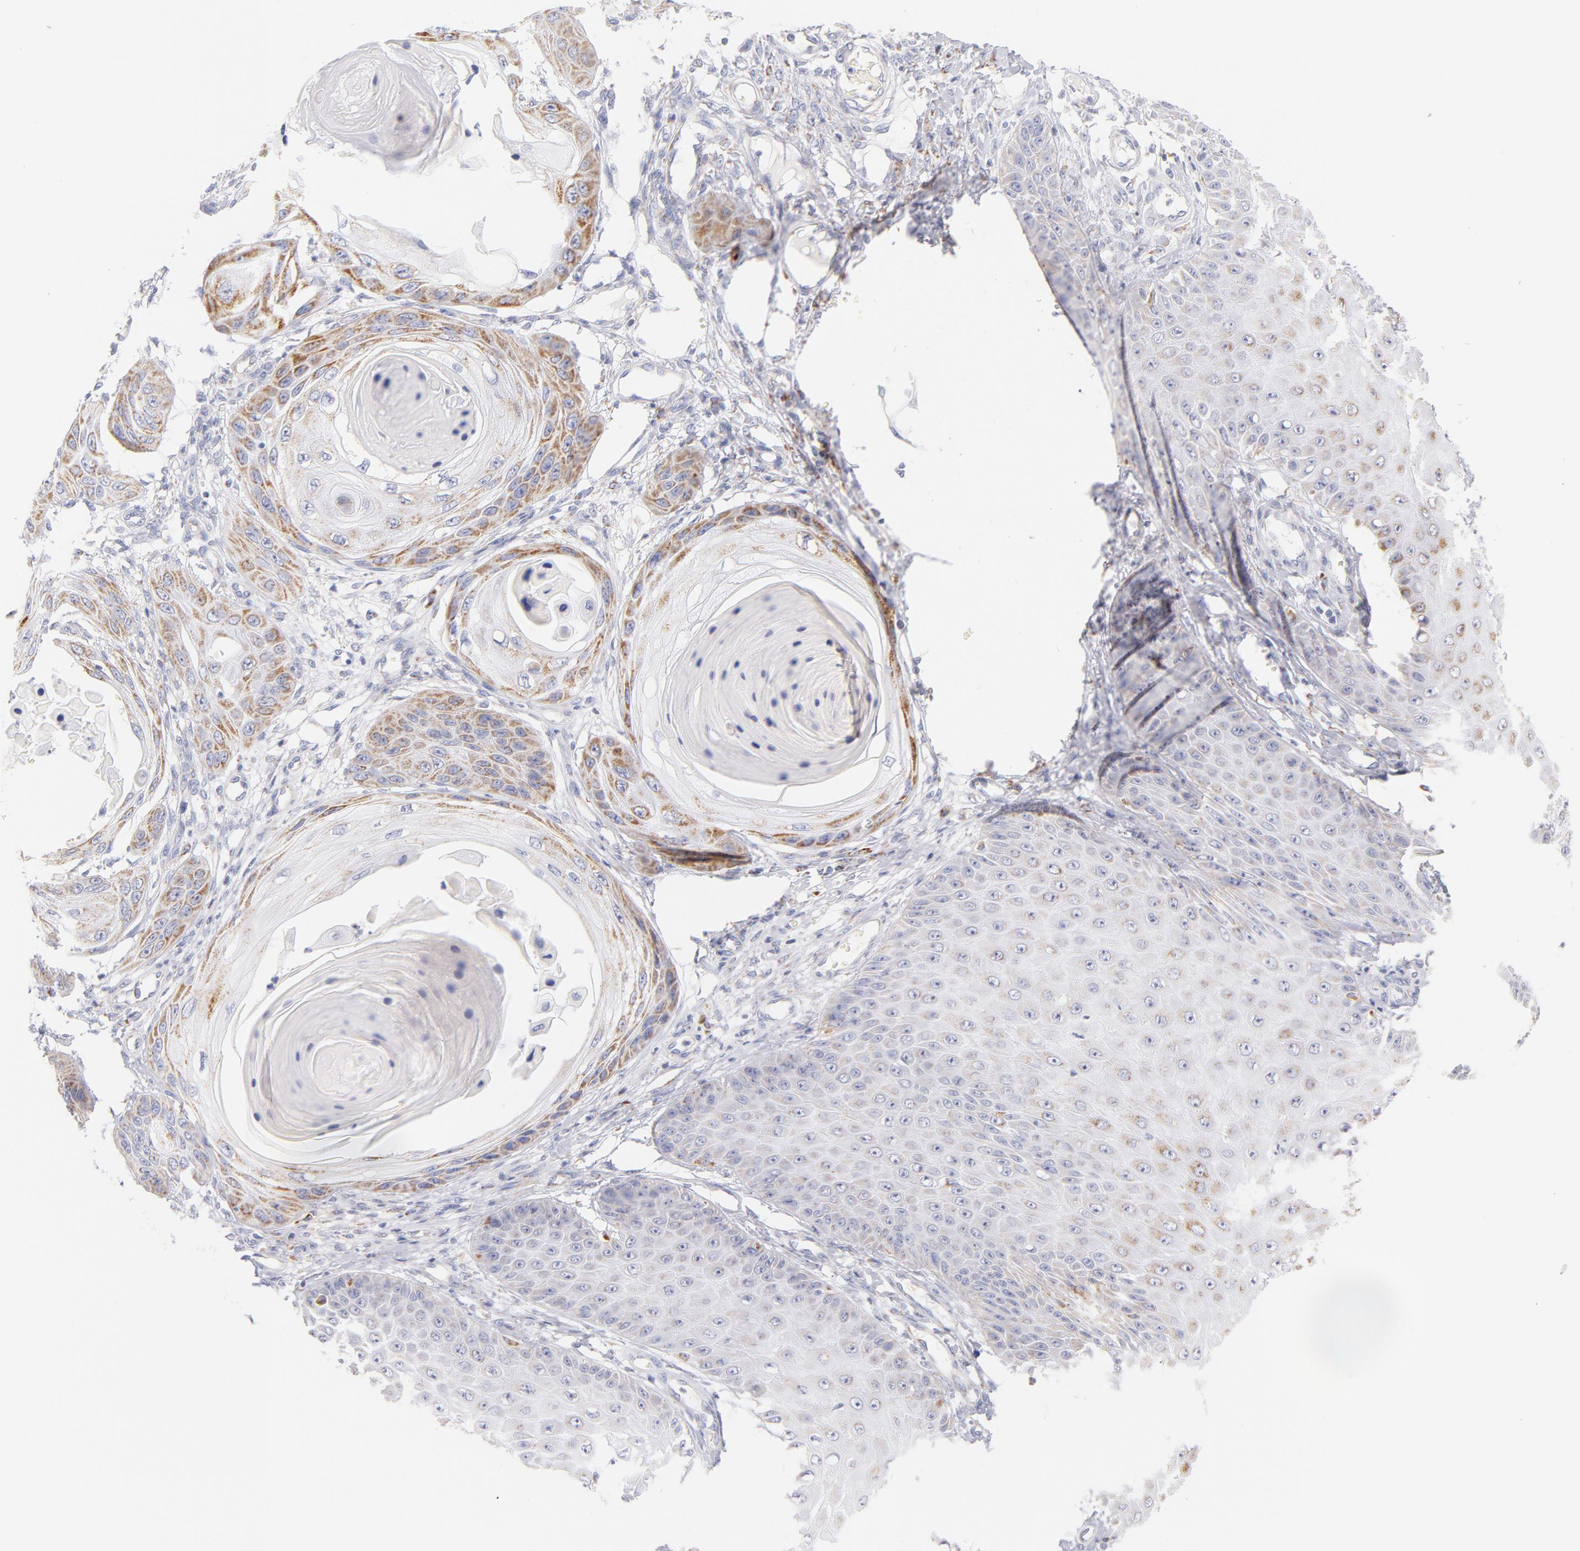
{"staining": {"intensity": "moderate", "quantity": "25%-75%", "location": "cytoplasmic/membranous"}, "tissue": "skin cancer", "cell_type": "Tumor cells", "image_type": "cancer", "snomed": [{"axis": "morphology", "description": "Squamous cell carcinoma, NOS"}, {"axis": "topography", "description": "Skin"}], "caption": "Squamous cell carcinoma (skin) tissue shows moderate cytoplasmic/membranous expression in approximately 25%-75% of tumor cells", "gene": "AIFM1", "patient": {"sex": "female", "age": 40}}